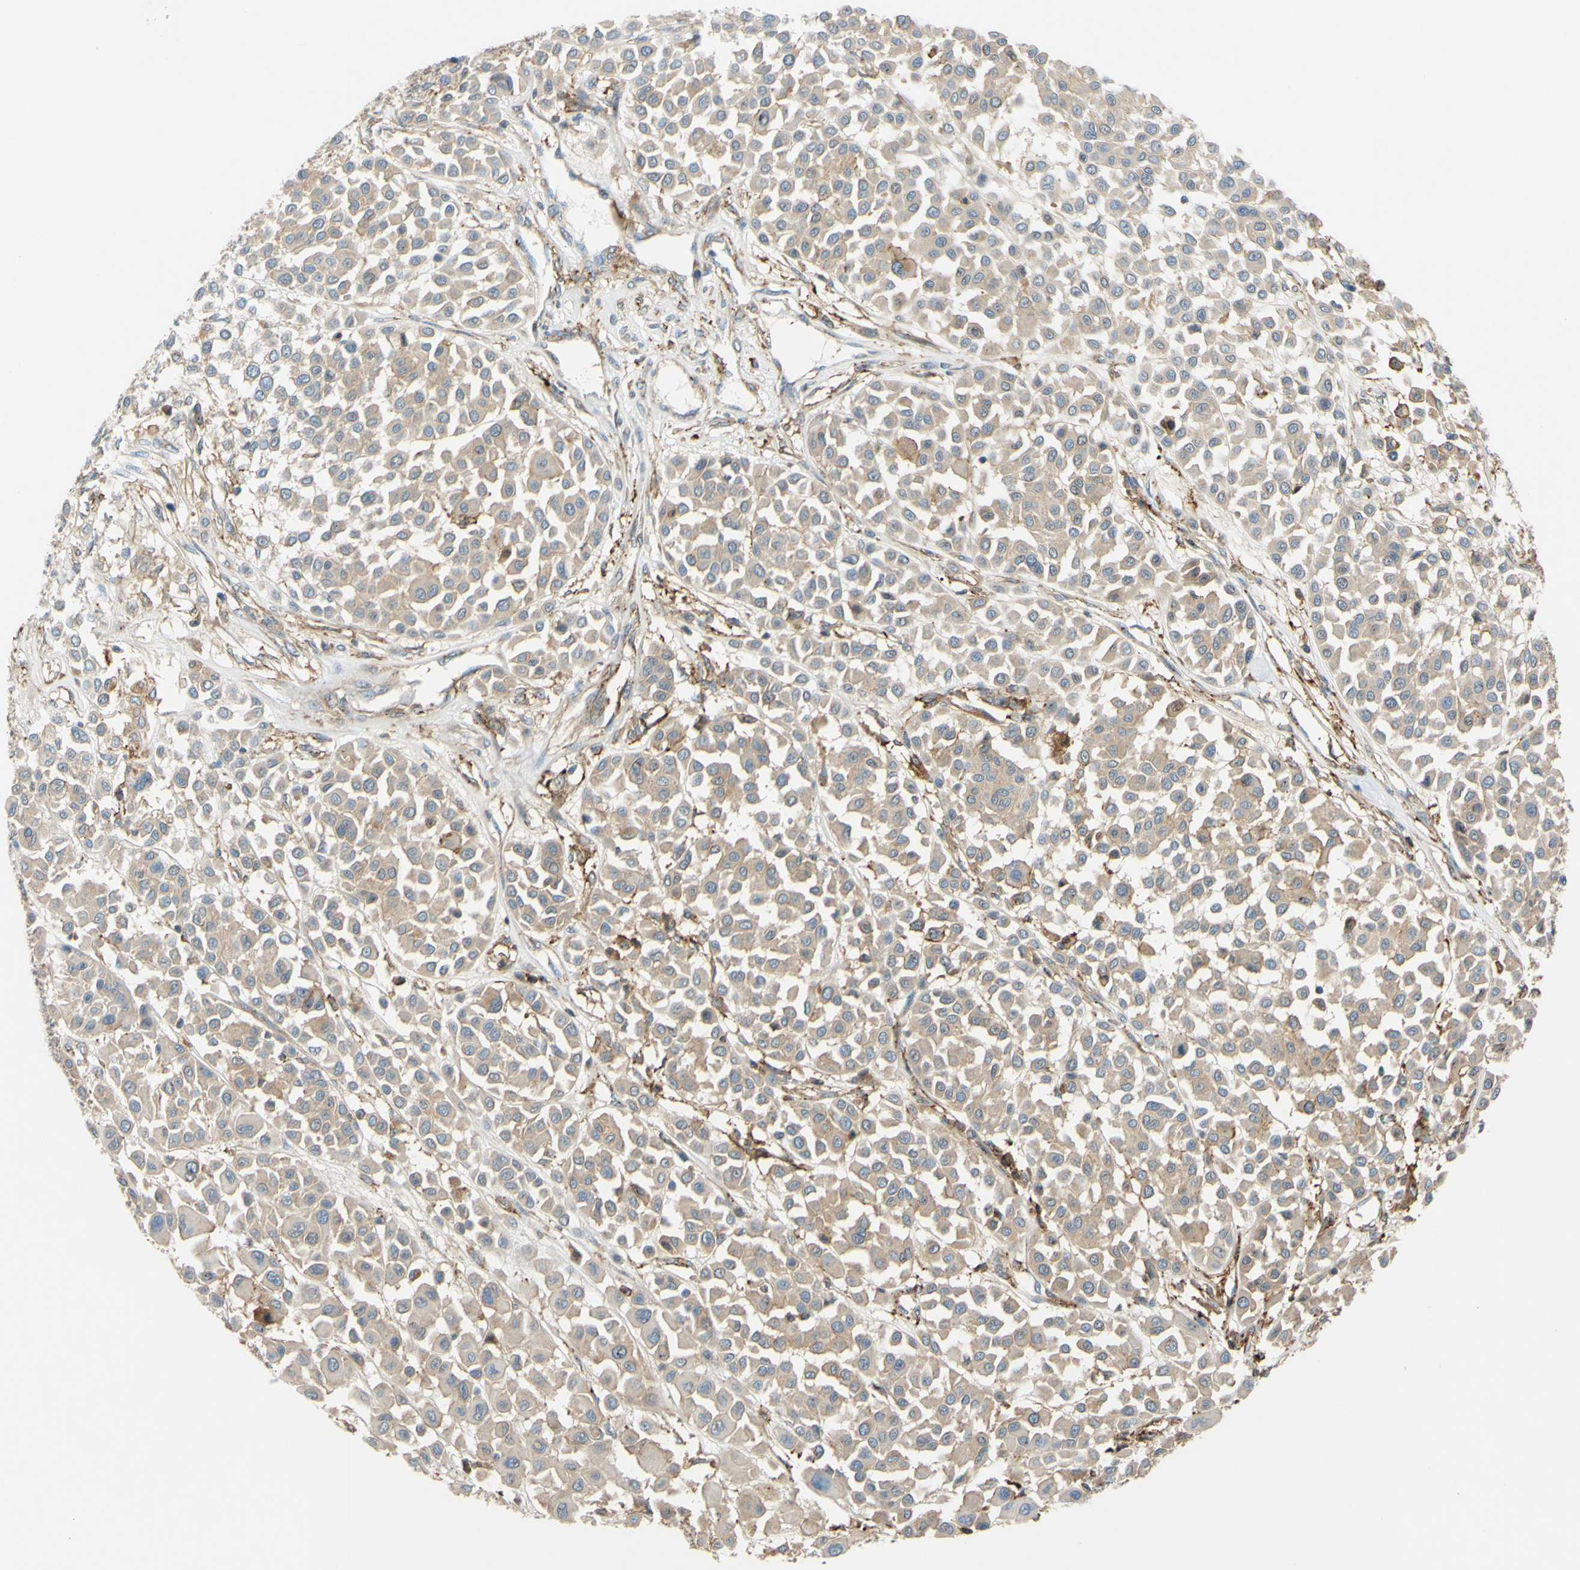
{"staining": {"intensity": "weak", "quantity": "25%-75%", "location": "cytoplasmic/membranous"}, "tissue": "melanoma", "cell_type": "Tumor cells", "image_type": "cancer", "snomed": [{"axis": "morphology", "description": "Malignant melanoma, Metastatic site"}, {"axis": "topography", "description": "Soft tissue"}], "caption": "Protein positivity by immunohistochemistry (IHC) displays weak cytoplasmic/membranous positivity in about 25%-75% of tumor cells in melanoma.", "gene": "POR", "patient": {"sex": "male", "age": 41}}